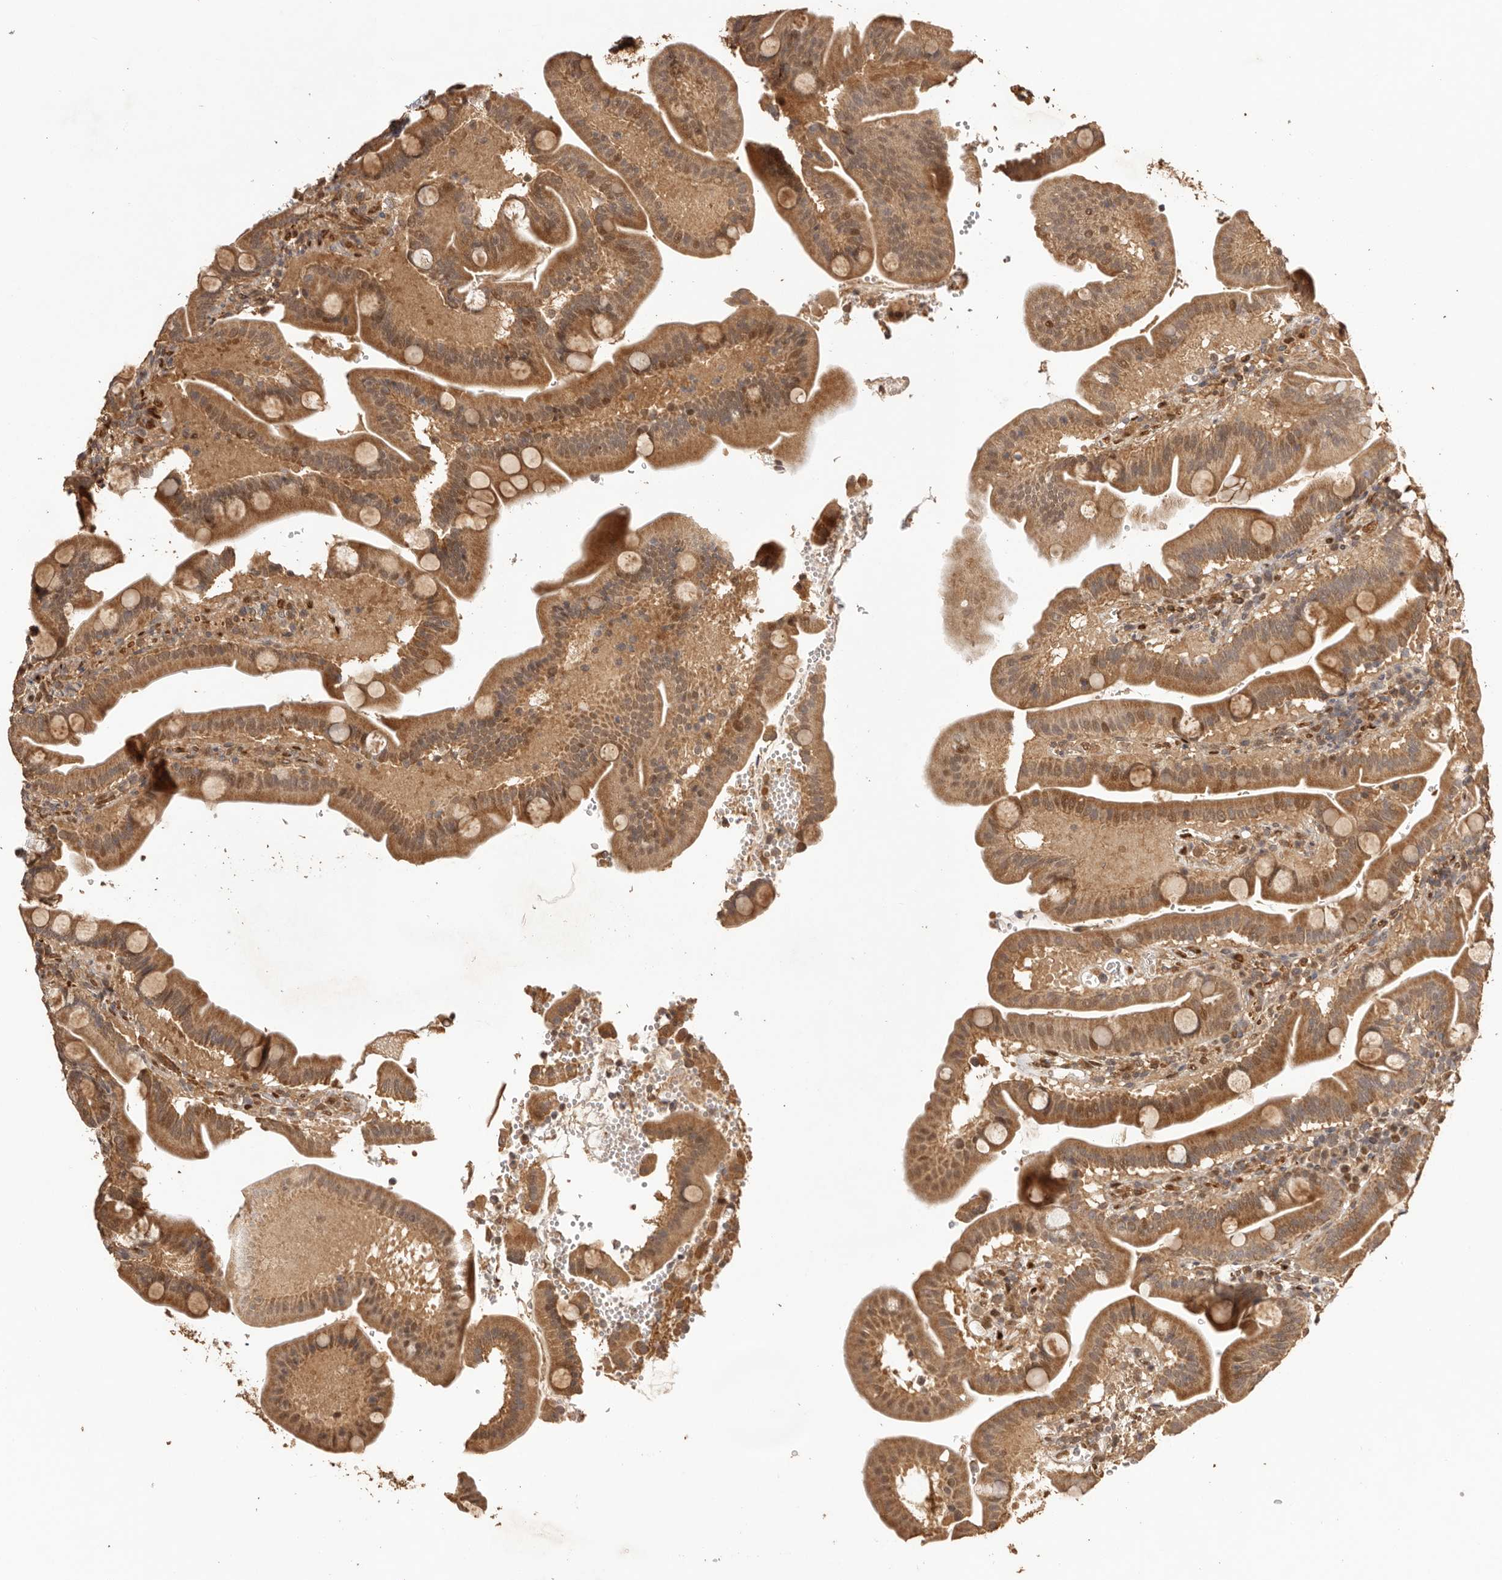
{"staining": {"intensity": "moderate", "quantity": ">75%", "location": "cytoplasmic/membranous"}, "tissue": "duodenum", "cell_type": "Glandular cells", "image_type": "normal", "snomed": [{"axis": "morphology", "description": "Normal tissue, NOS"}, {"axis": "topography", "description": "Duodenum"}], "caption": "An IHC histopathology image of normal tissue is shown. Protein staining in brown shows moderate cytoplasmic/membranous positivity in duodenum within glandular cells. The staining was performed using DAB to visualize the protein expression in brown, while the nuclei were stained in blue with hematoxylin (Magnification: 20x).", "gene": "UBR2", "patient": {"sex": "male", "age": 54}}